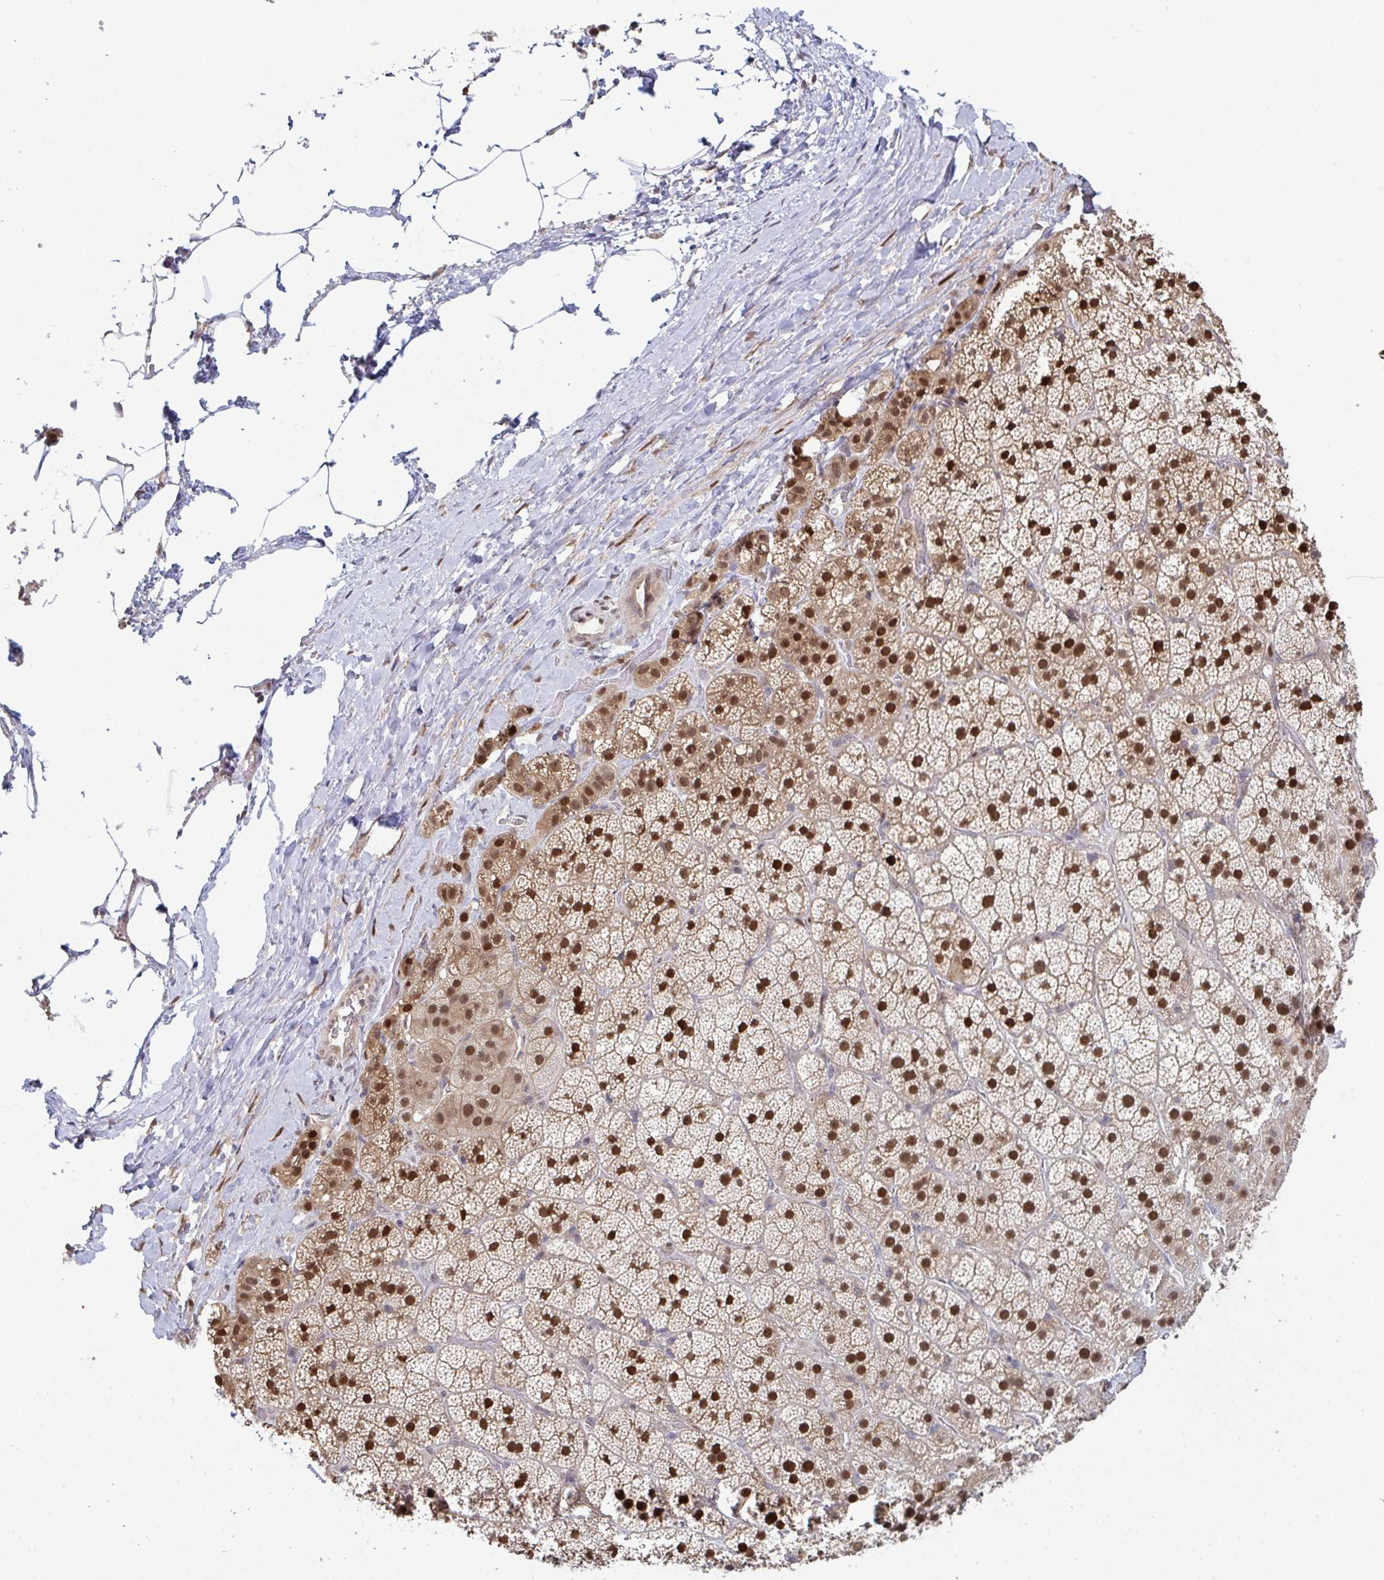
{"staining": {"intensity": "strong", "quantity": ">75%", "location": "nuclear"}, "tissue": "adrenal gland", "cell_type": "Glandular cells", "image_type": "normal", "snomed": [{"axis": "morphology", "description": "Normal tissue, NOS"}, {"axis": "topography", "description": "Adrenal gland"}], "caption": "DAB (3,3'-diaminobenzidine) immunohistochemical staining of benign adrenal gland displays strong nuclear protein expression in about >75% of glandular cells.", "gene": "ACD", "patient": {"sex": "male", "age": 57}}